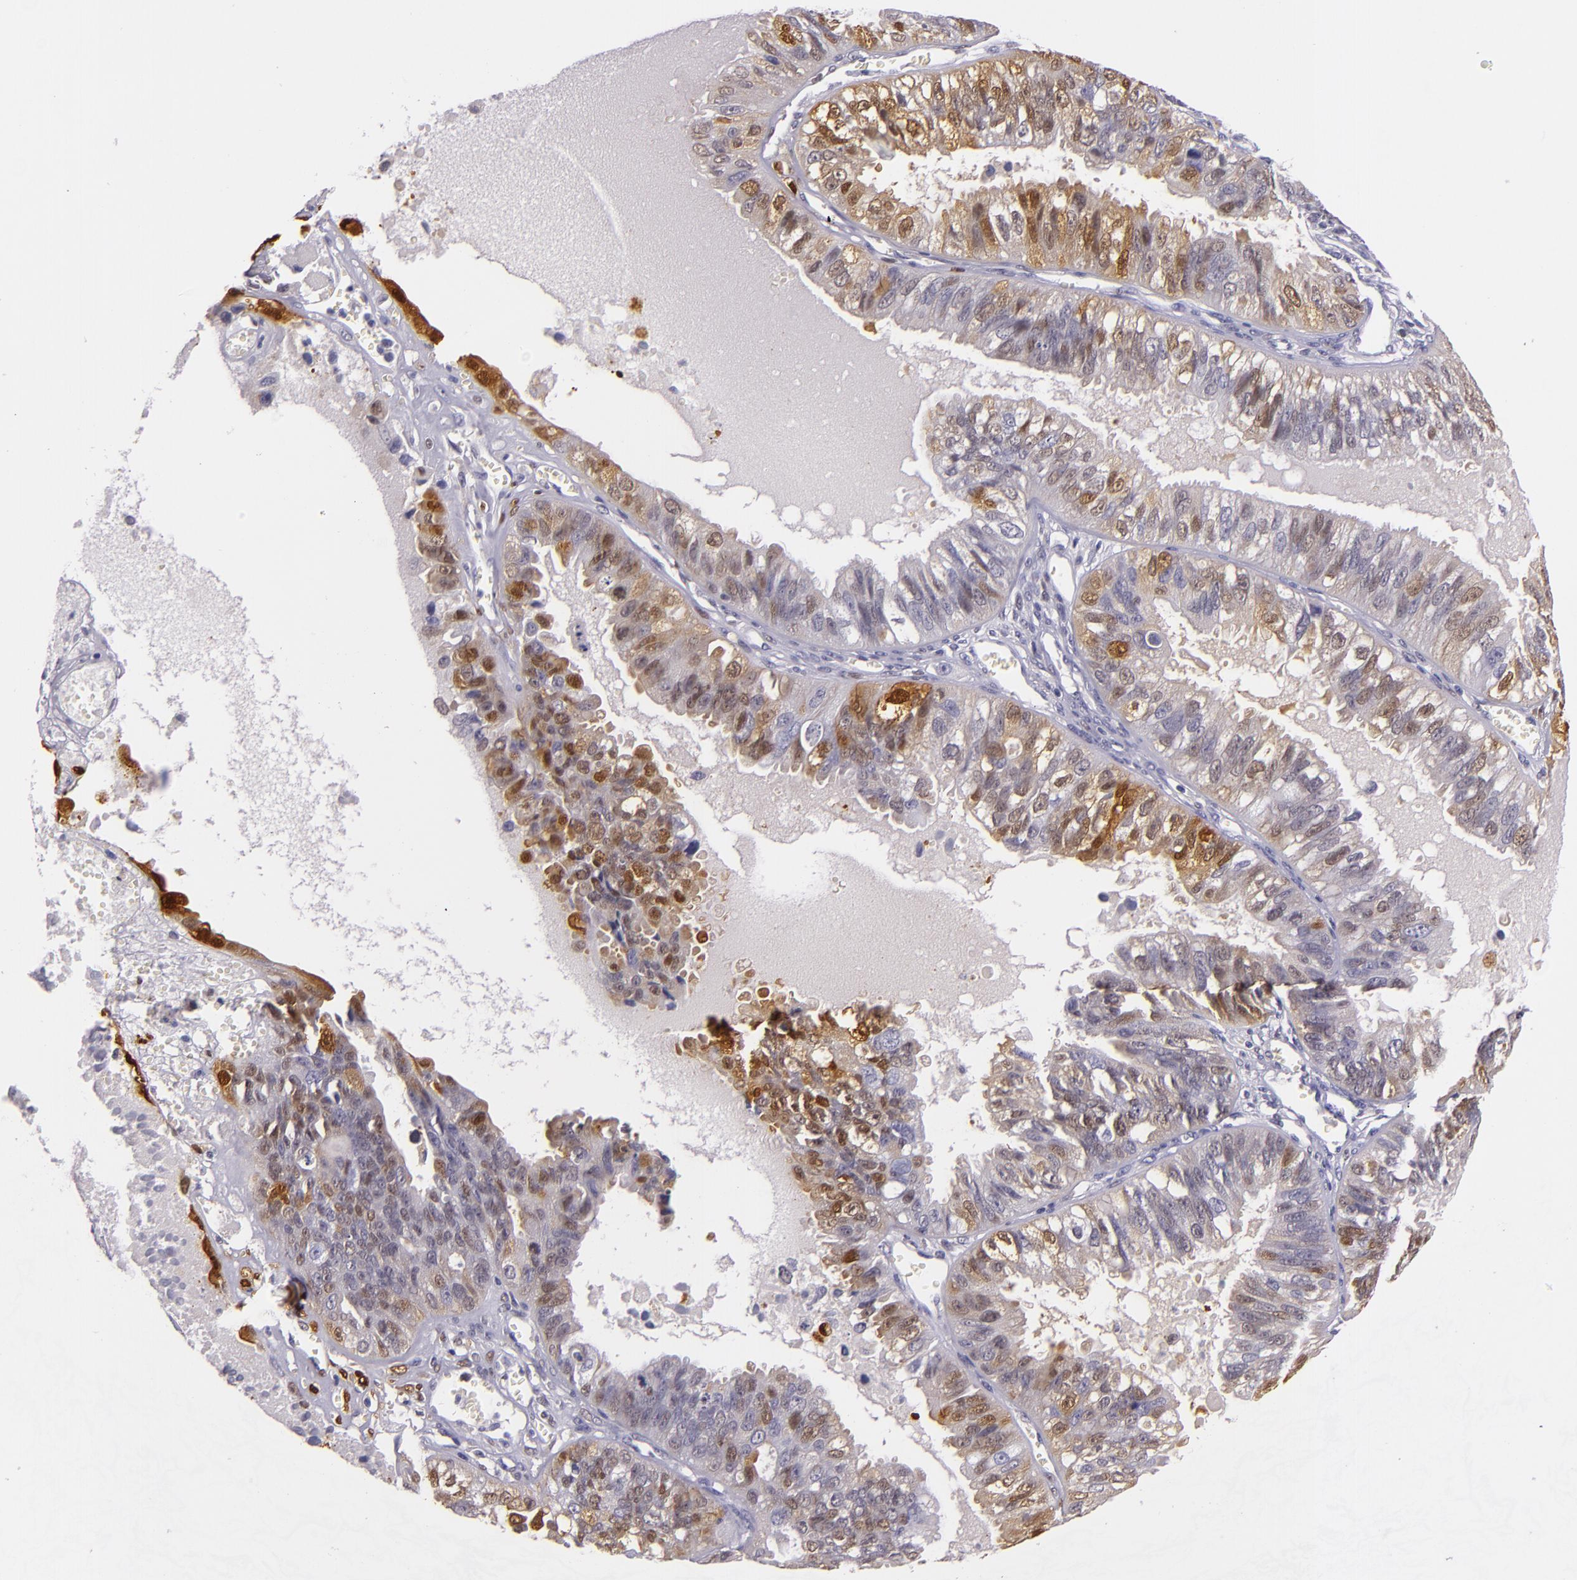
{"staining": {"intensity": "moderate", "quantity": "25%-75%", "location": "cytoplasmic/membranous,nuclear"}, "tissue": "ovarian cancer", "cell_type": "Tumor cells", "image_type": "cancer", "snomed": [{"axis": "morphology", "description": "Carcinoma, endometroid"}, {"axis": "topography", "description": "Ovary"}], "caption": "An immunohistochemistry (IHC) histopathology image of tumor tissue is shown. Protein staining in brown shows moderate cytoplasmic/membranous and nuclear positivity in ovarian cancer (endometroid carcinoma) within tumor cells.", "gene": "MT1A", "patient": {"sex": "female", "age": 85}}